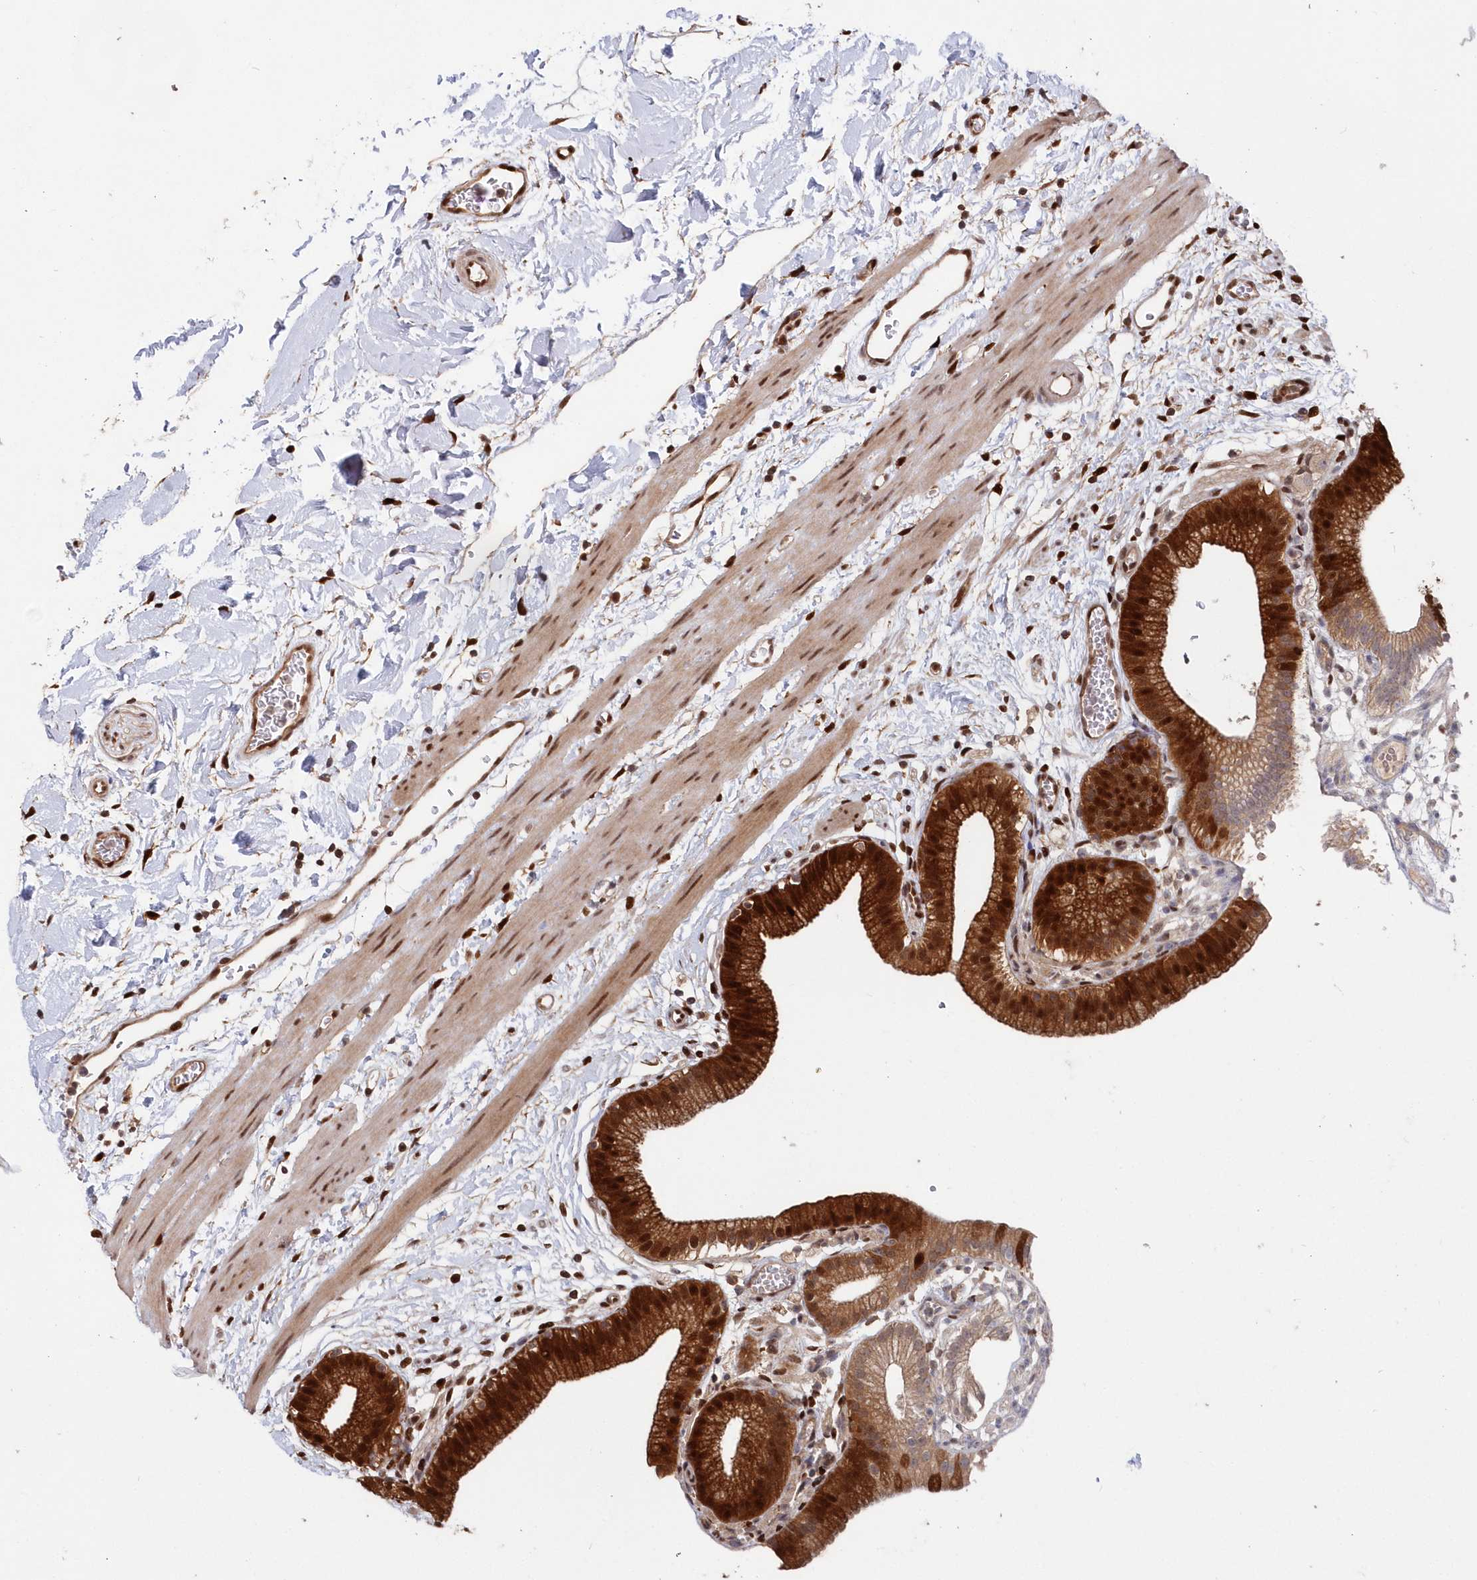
{"staining": {"intensity": "strong", "quantity": ">75%", "location": "cytoplasmic/membranous,nuclear"}, "tissue": "gallbladder", "cell_type": "Glandular cells", "image_type": "normal", "snomed": [{"axis": "morphology", "description": "Normal tissue, NOS"}, {"axis": "topography", "description": "Gallbladder"}], "caption": "Brown immunohistochemical staining in benign human gallbladder shows strong cytoplasmic/membranous,nuclear expression in approximately >75% of glandular cells.", "gene": "ABHD14B", "patient": {"sex": "male", "age": 55}}